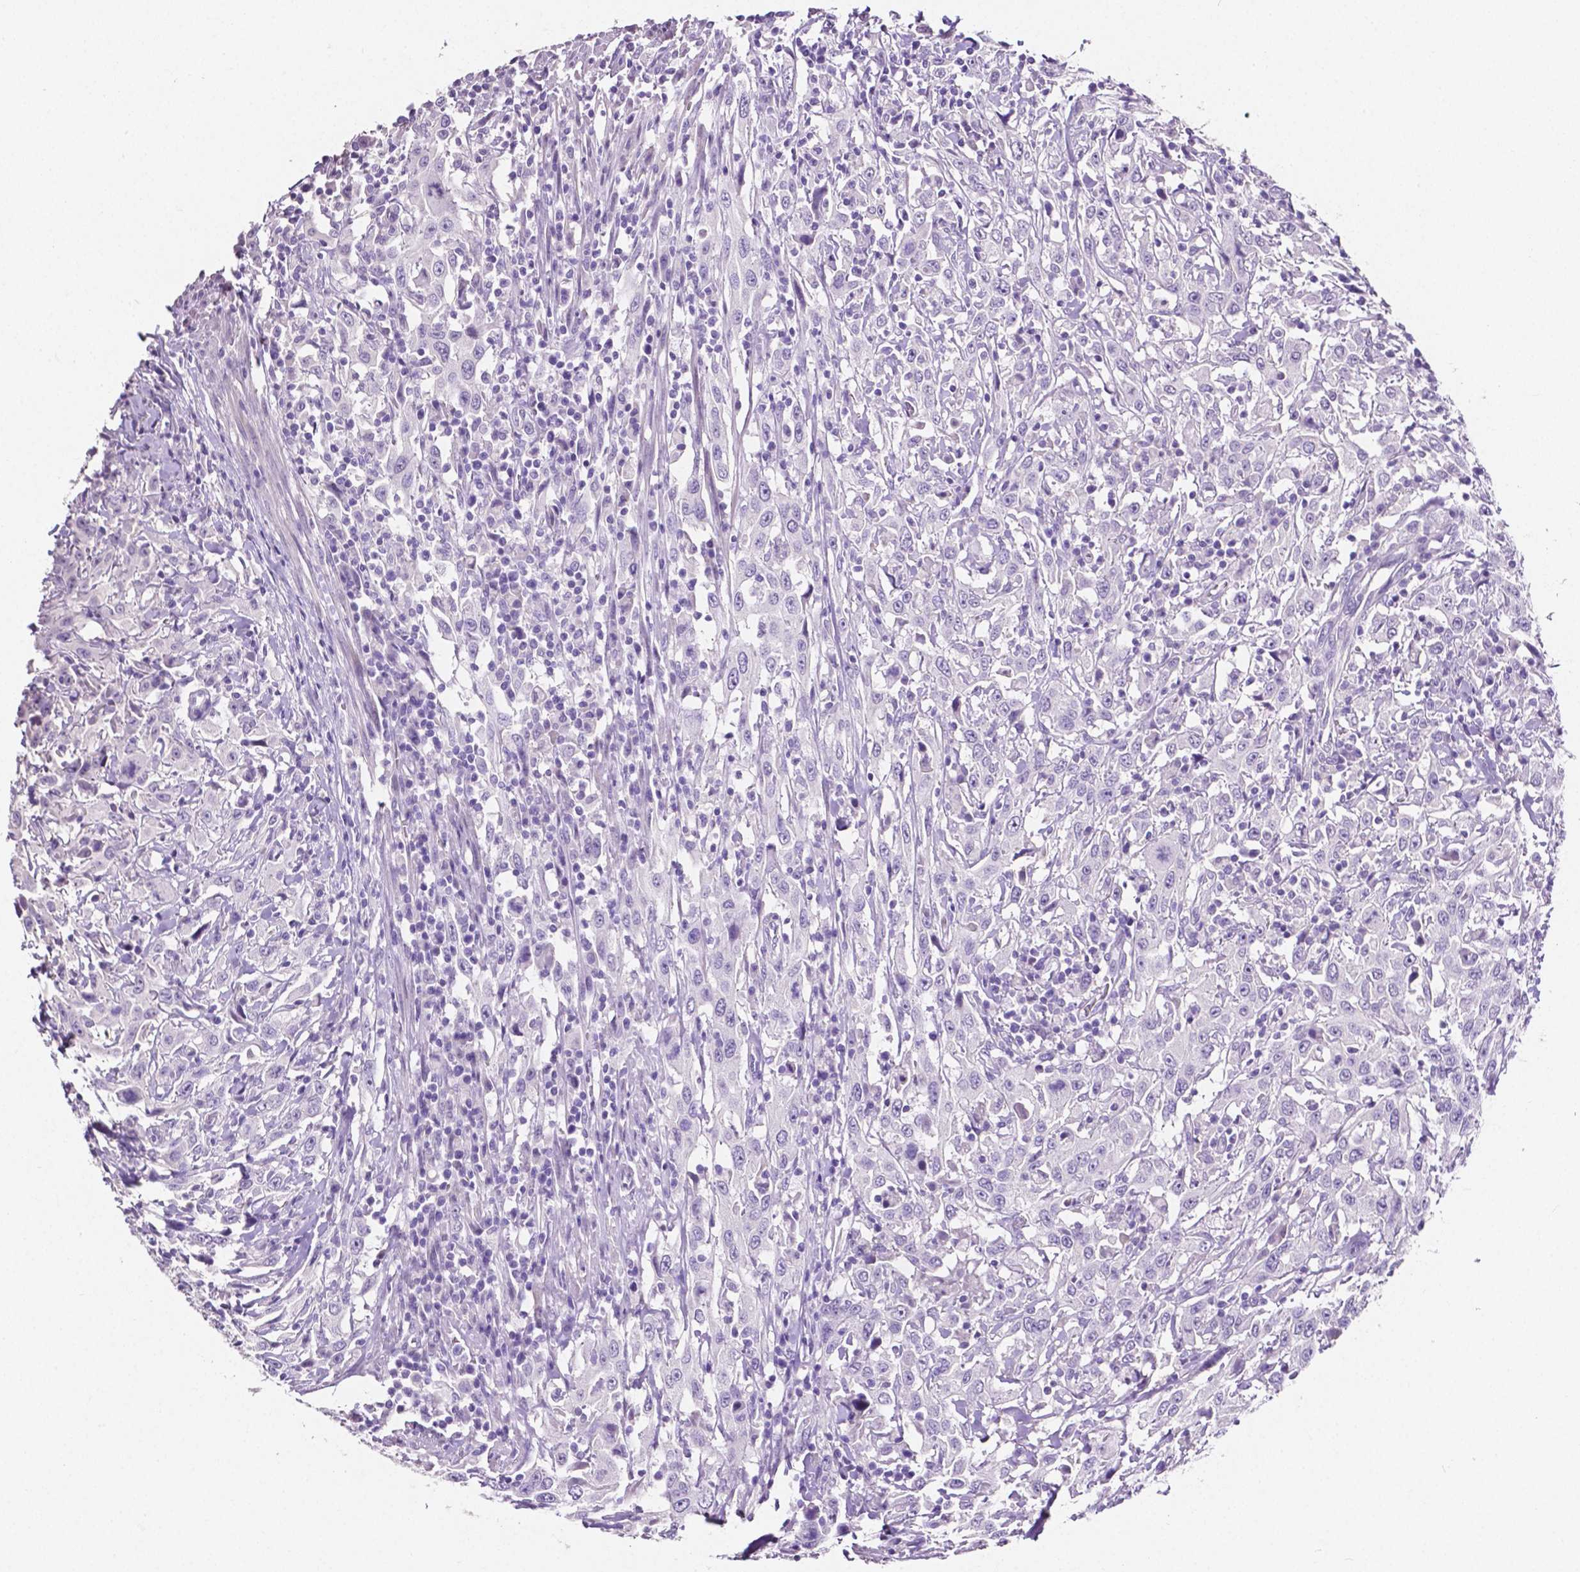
{"staining": {"intensity": "negative", "quantity": "none", "location": "none"}, "tissue": "urothelial cancer", "cell_type": "Tumor cells", "image_type": "cancer", "snomed": [{"axis": "morphology", "description": "Urothelial carcinoma, High grade"}, {"axis": "topography", "description": "Urinary bladder"}], "caption": "DAB (3,3'-diaminobenzidine) immunohistochemical staining of high-grade urothelial carcinoma exhibits no significant staining in tumor cells. (DAB (3,3'-diaminobenzidine) immunohistochemistry (IHC), high magnification).", "gene": "SLC22A2", "patient": {"sex": "male", "age": 61}}